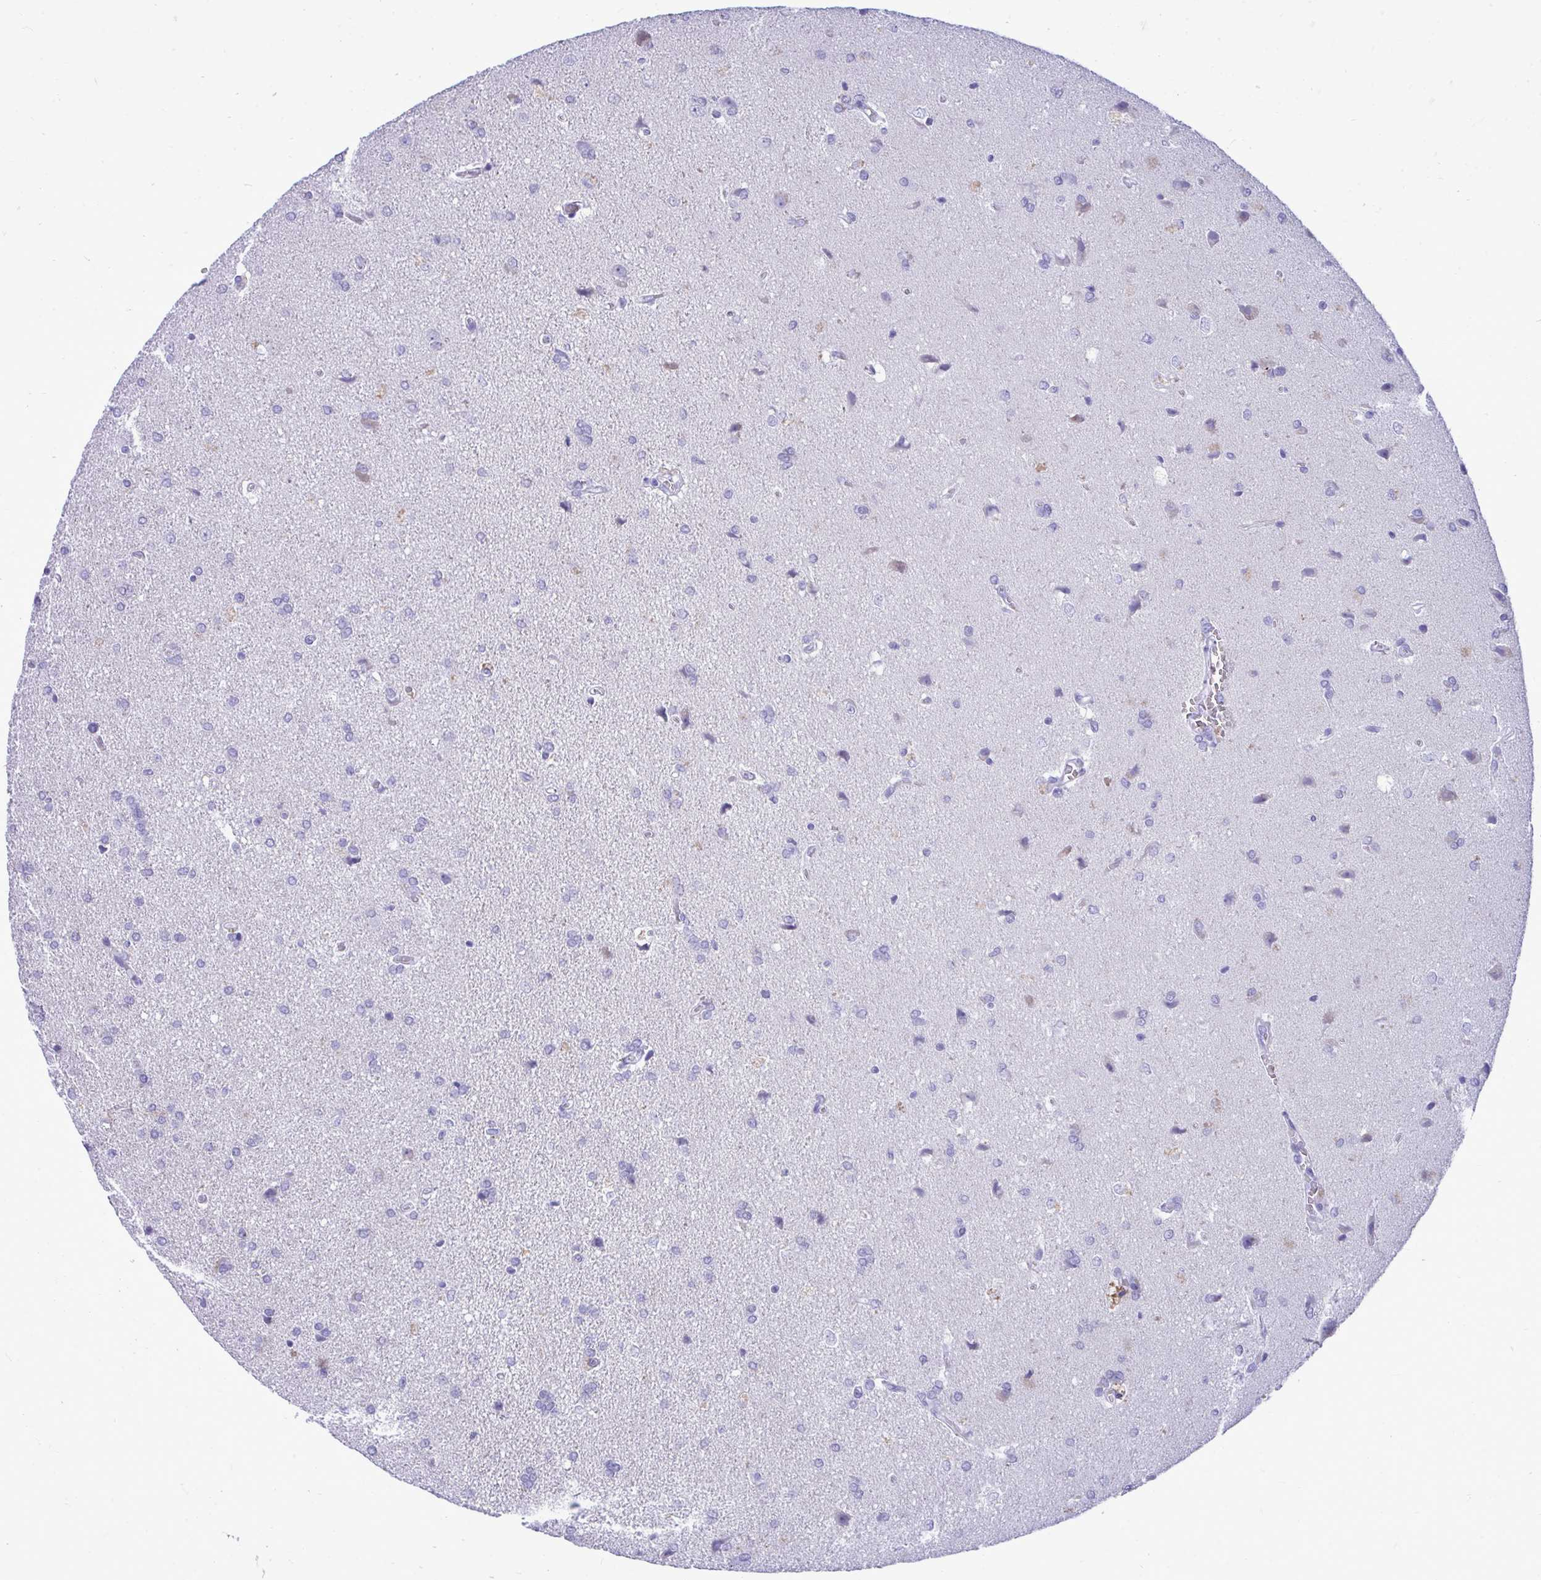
{"staining": {"intensity": "negative", "quantity": "none", "location": "none"}, "tissue": "glioma", "cell_type": "Tumor cells", "image_type": "cancer", "snomed": [{"axis": "morphology", "description": "Glioma, malignant, High grade"}, {"axis": "topography", "description": "Brain"}], "caption": "Glioma was stained to show a protein in brown. There is no significant staining in tumor cells. The staining was performed using DAB to visualize the protein expression in brown, while the nuclei were stained in blue with hematoxylin (Magnification: 20x).", "gene": "ANKDD1B", "patient": {"sex": "male", "age": 68}}